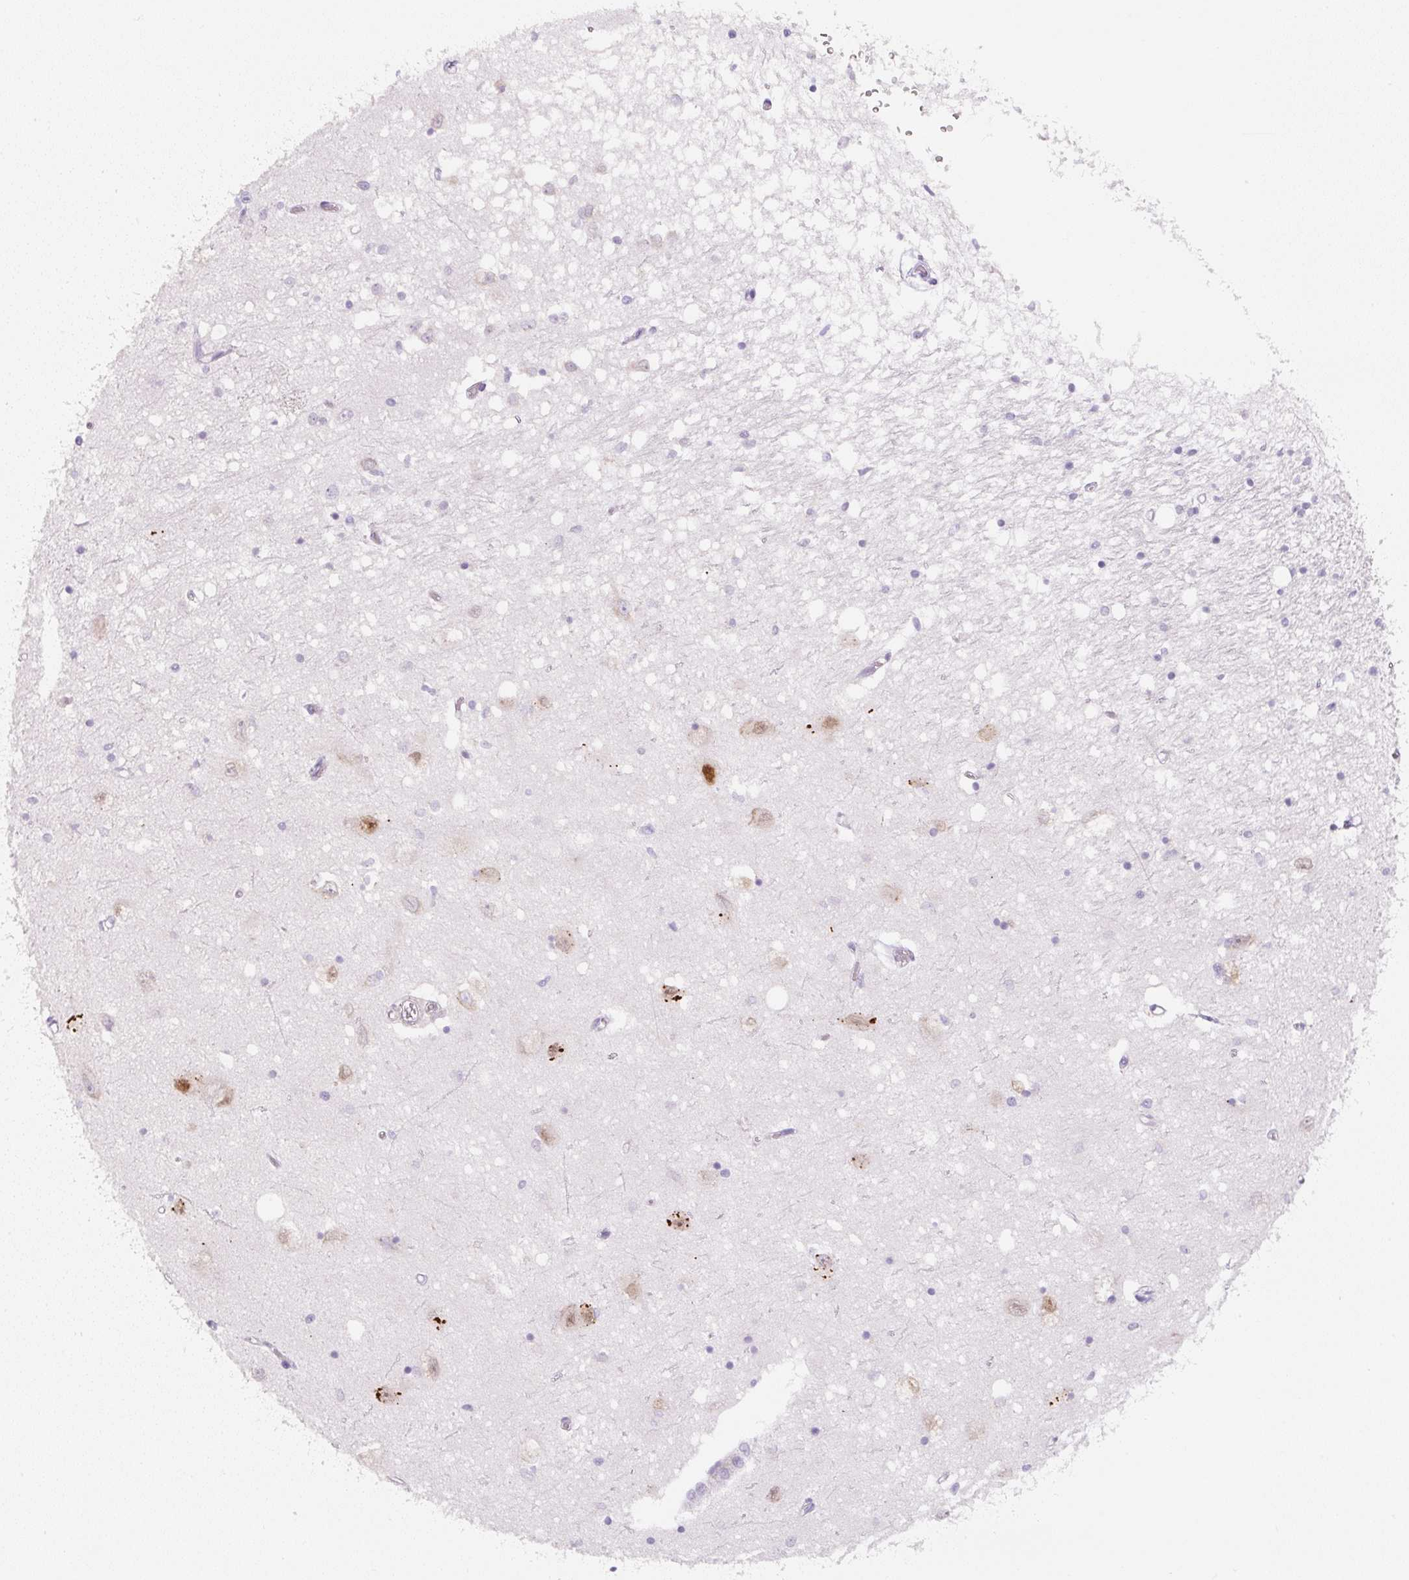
{"staining": {"intensity": "negative", "quantity": "none", "location": "none"}, "tissue": "caudate", "cell_type": "Glial cells", "image_type": "normal", "snomed": [{"axis": "morphology", "description": "Normal tissue, NOS"}, {"axis": "topography", "description": "Lateral ventricle wall"}], "caption": "Glial cells are negative for brown protein staining in normal caudate. Nuclei are stained in blue.", "gene": "PWWP3B", "patient": {"sex": "male", "age": 70}}